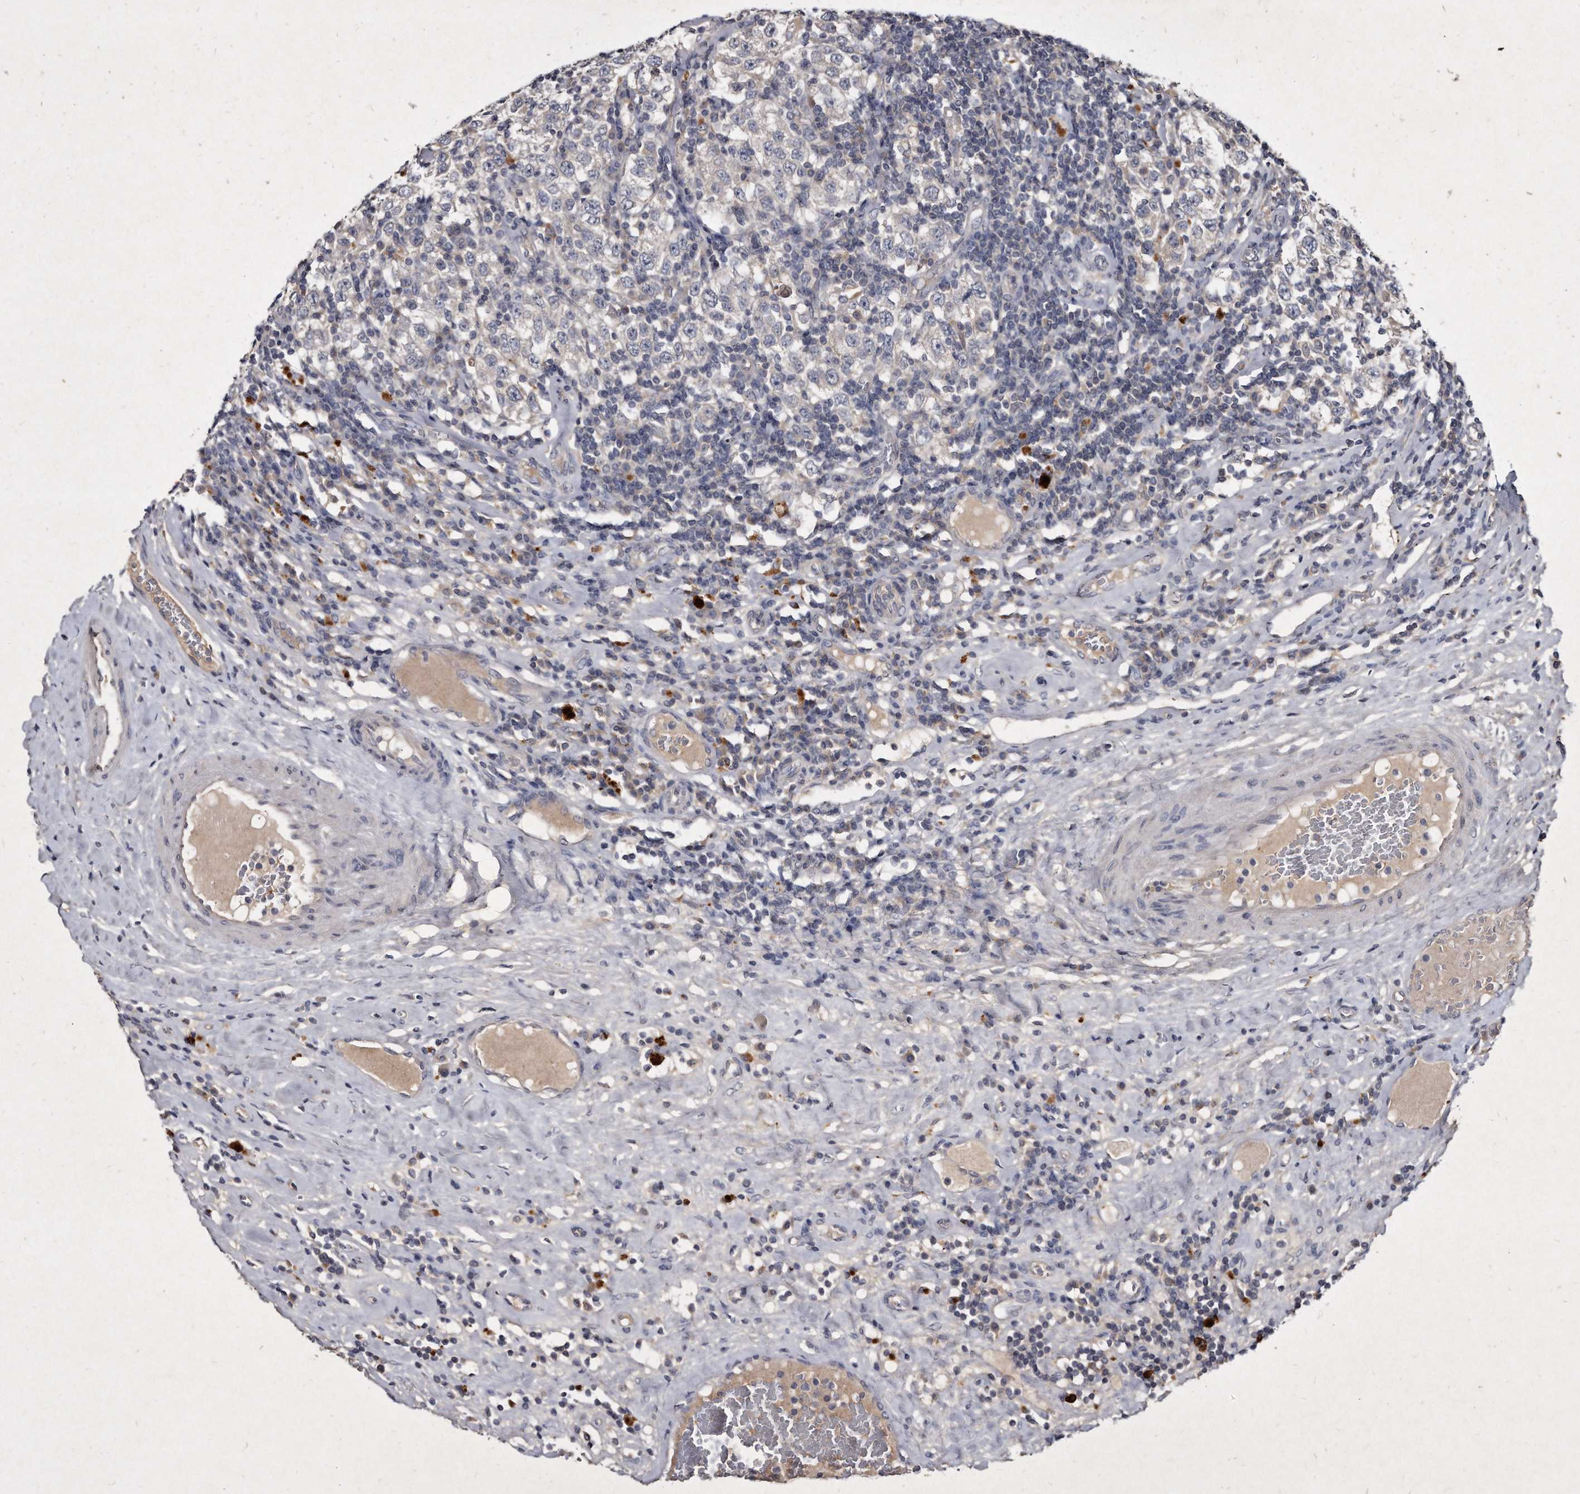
{"staining": {"intensity": "negative", "quantity": "none", "location": "none"}, "tissue": "testis cancer", "cell_type": "Tumor cells", "image_type": "cancer", "snomed": [{"axis": "morphology", "description": "Seminoma, NOS"}, {"axis": "topography", "description": "Testis"}], "caption": "Immunohistochemistry of human testis cancer exhibits no staining in tumor cells.", "gene": "KLHDC3", "patient": {"sex": "male", "age": 41}}